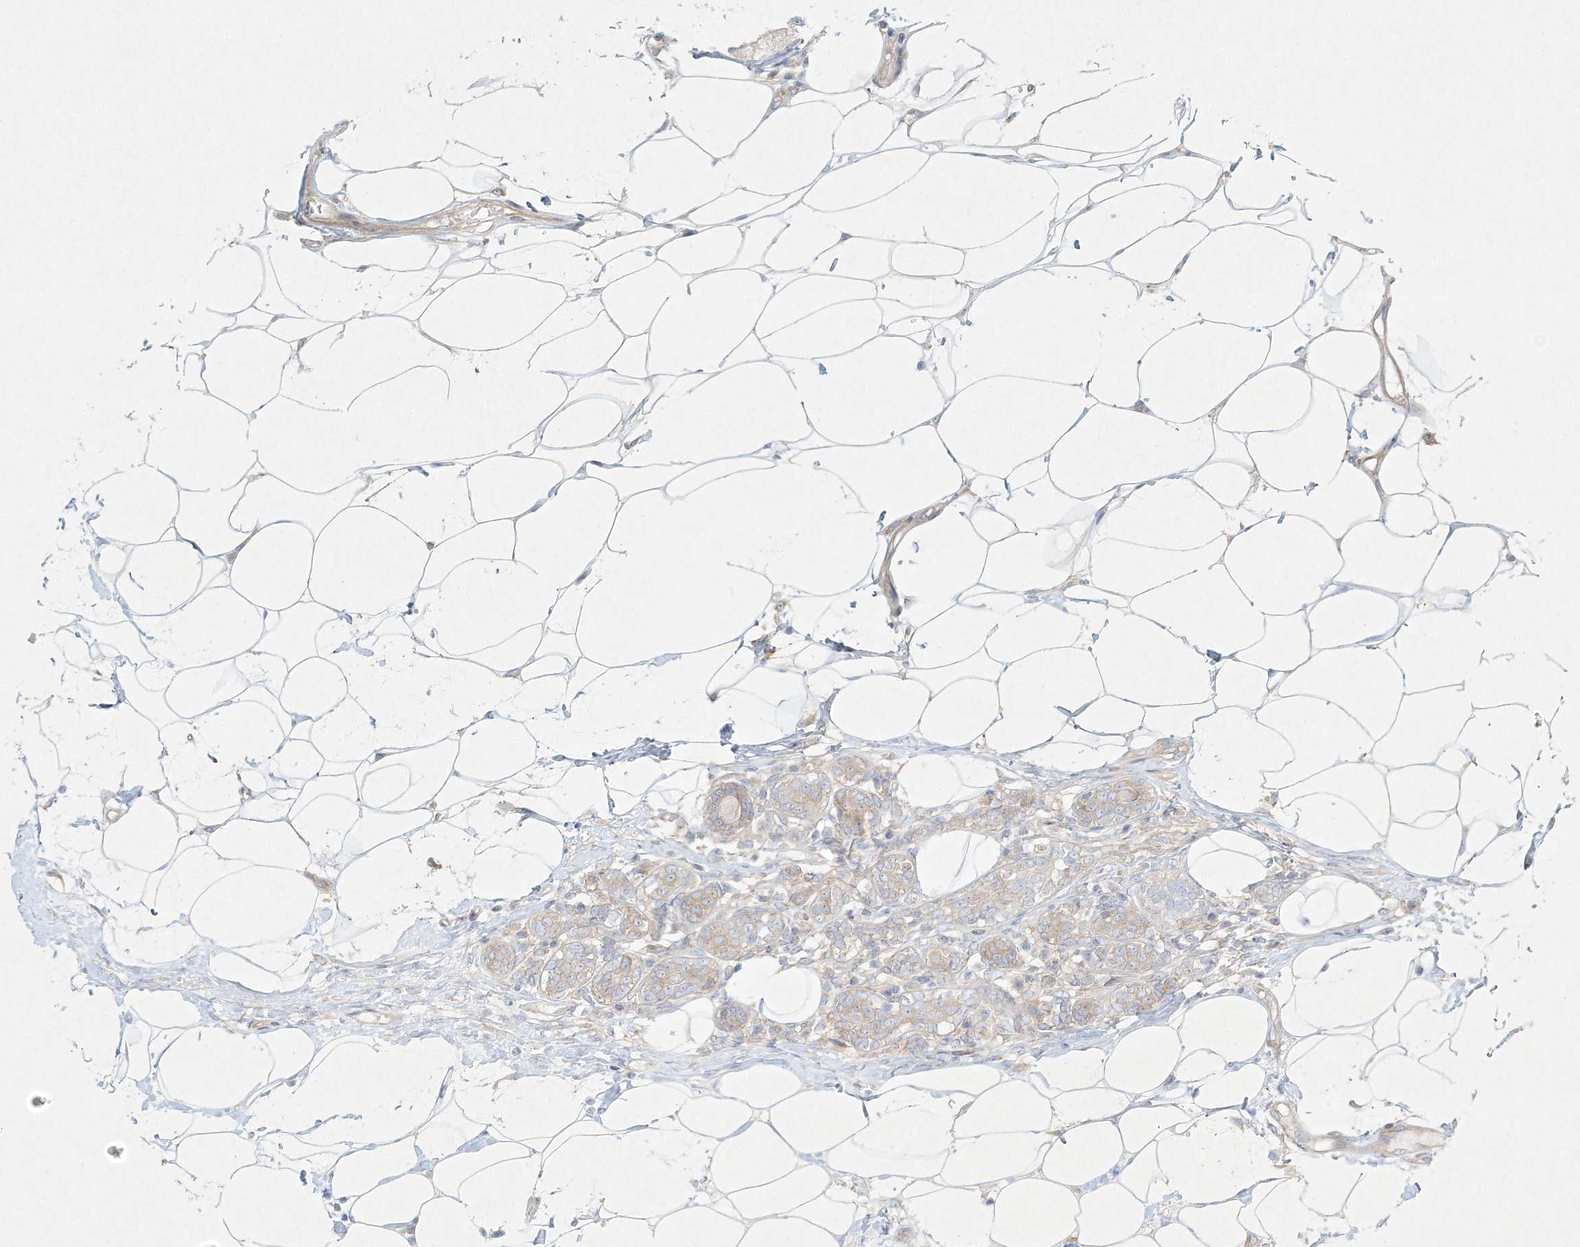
{"staining": {"intensity": "negative", "quantity": "none", "location": "none"}, "tissue": "breast cancer", "cell_type": "Tumor cells", "image_type": "cancer", "snomed": [{"axis": "morphology", "description": "Normal tissue, NOS"}, {"axis": "morphology", "description": "Duct carcinoma"}, {"axis": "topography", "description": "Breast"}], "caption": "DAB immunohistochemical staining of human breast infiltrating ductal carcinoma shows no significant expression in tumor cells.", "gene": "STK11IP", "patient": {"sex": "female", "age": 39}}